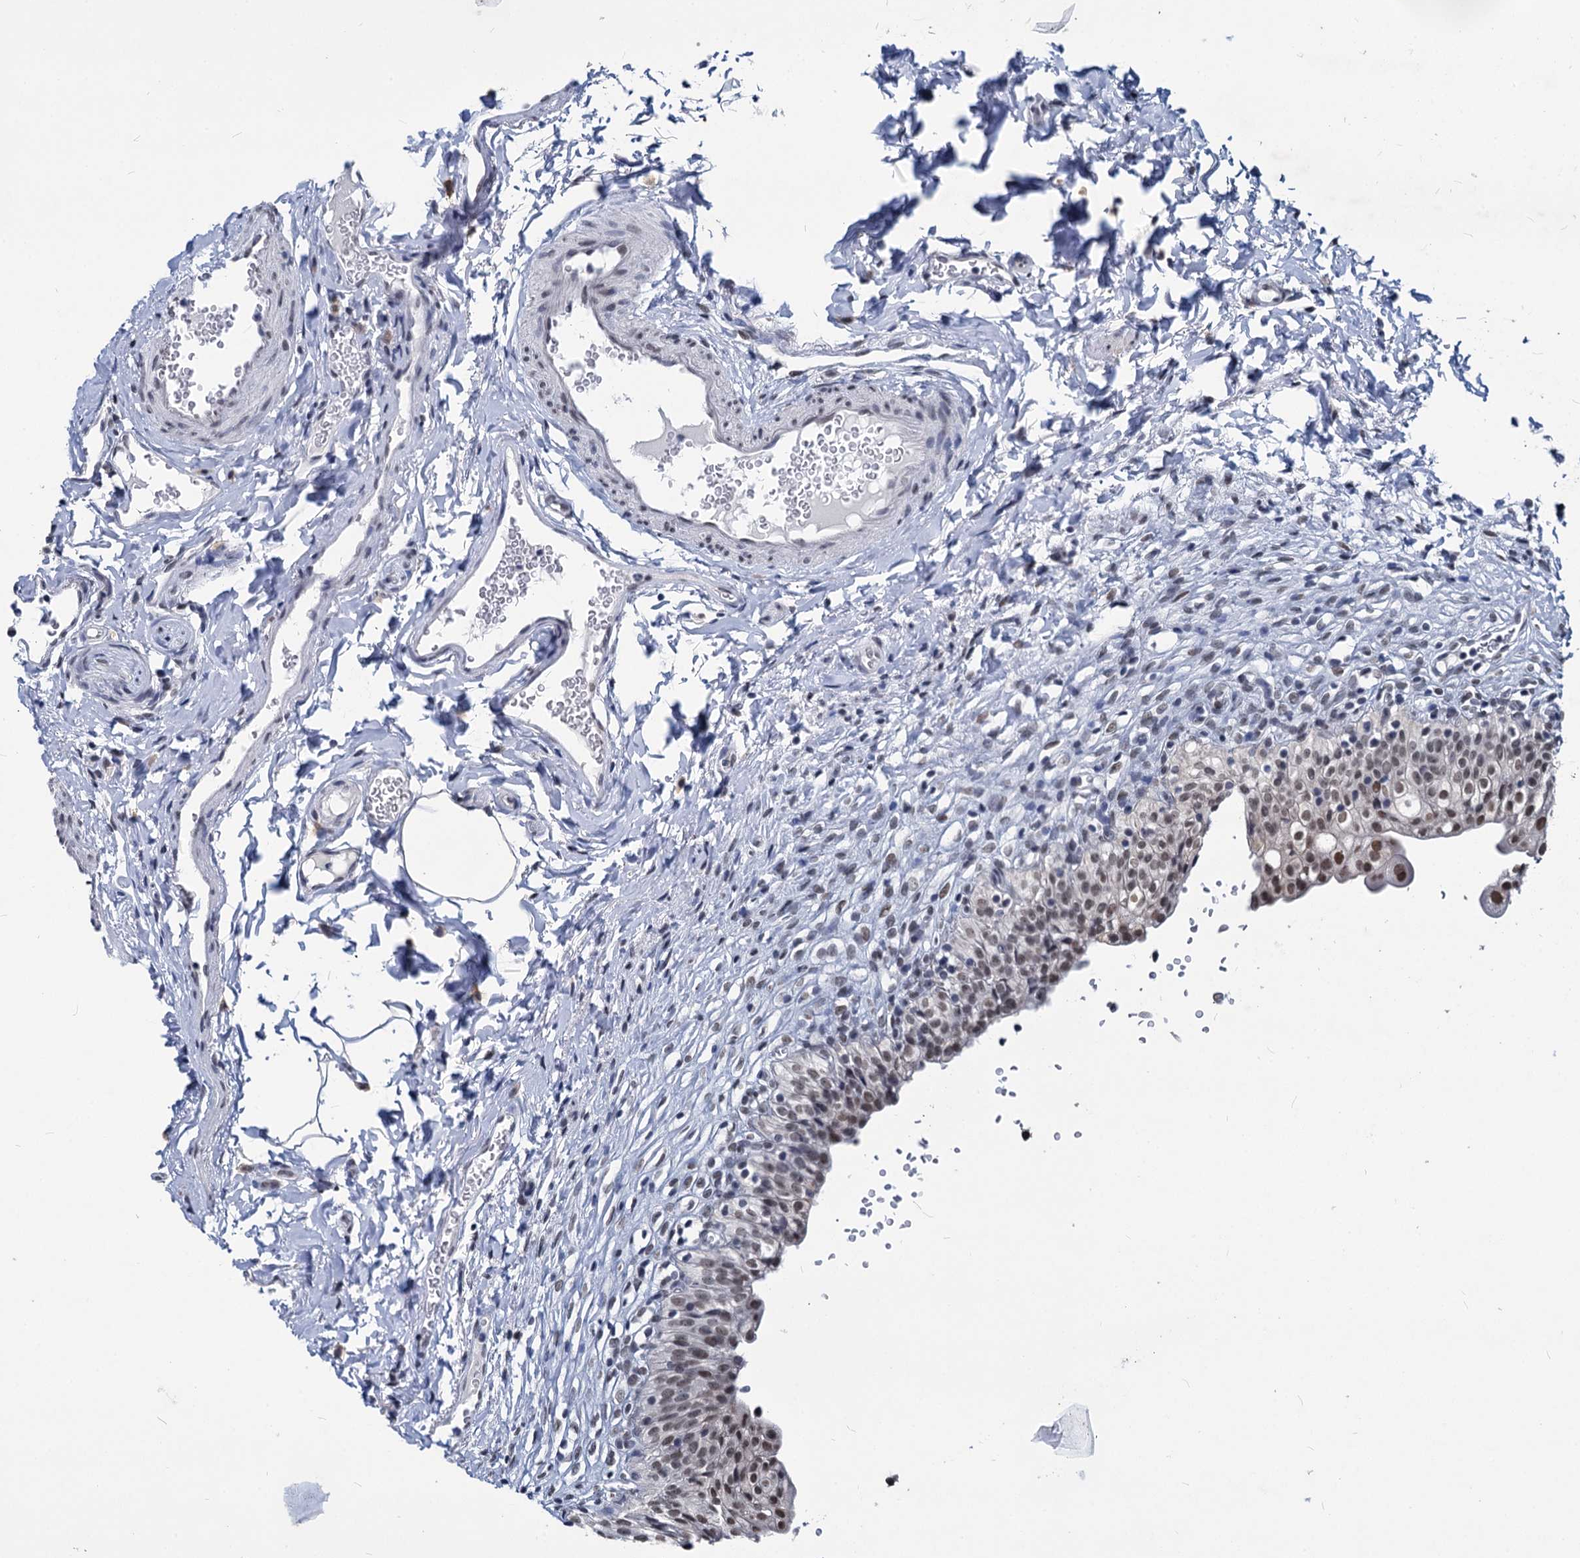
{"staining": {"intensity": "moderate", "quantity": "<25%", "location": "nuclear"}, "tissue": "urinary bladder", "cell_type": "Urothelial cells", "image_type": "normal", "snomed": [{"axis": "morphology", "description": "Normal tissue, NOS"}, {"axis": "topography", "description": "Urinary bladder"}], "caption": "Moderate nuclear positivity for a protein is present in approximately <25% of urothelial cells of benign urinary bladder using immunohistochemistry (IHC).", "gene": "PARPBP", "patient": {"sex": "male", "age": 55}}